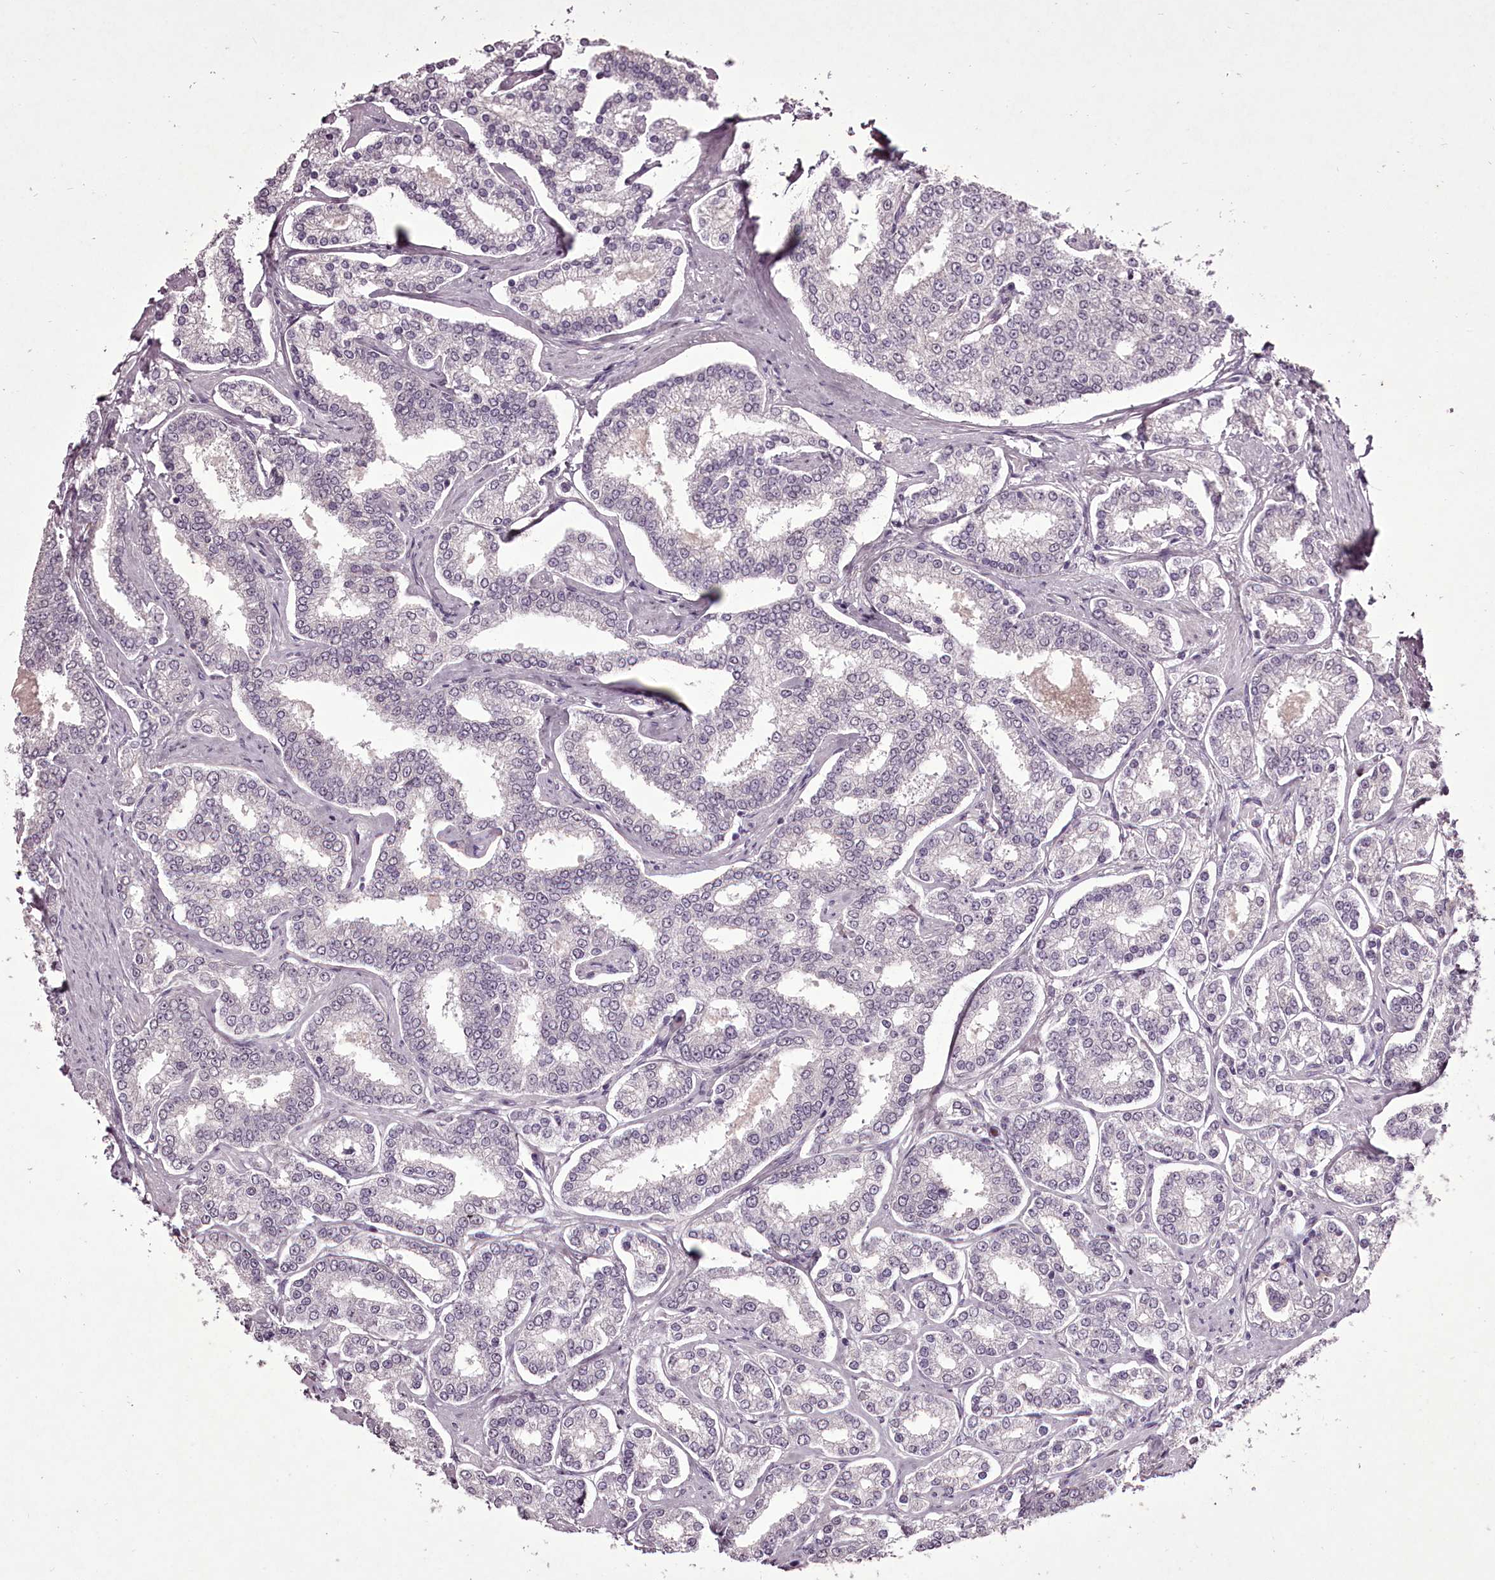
{"staining": {"intensity": "negative", "quantity": "none", "location": "none"}, "tissue": "prostate cancer", "cell_type": "Tumor cells", "image_type": "cancer", "snomed": [{"axis": "morphology", "description": "Normal tissue, NOS"}, {"axis": "morphology", "description": "Adenocarcinoma, High grade"}, {"axis": "topography", "description": "Prostate"}], "caption": "A photomicrograph of prostate cancer (adenocarcinoma (high-grade)) stained for a protein exhibits no brown staining in tumor cells.", "gene": "C1orf56", "patient": {"sex": "male", "age": 83}}